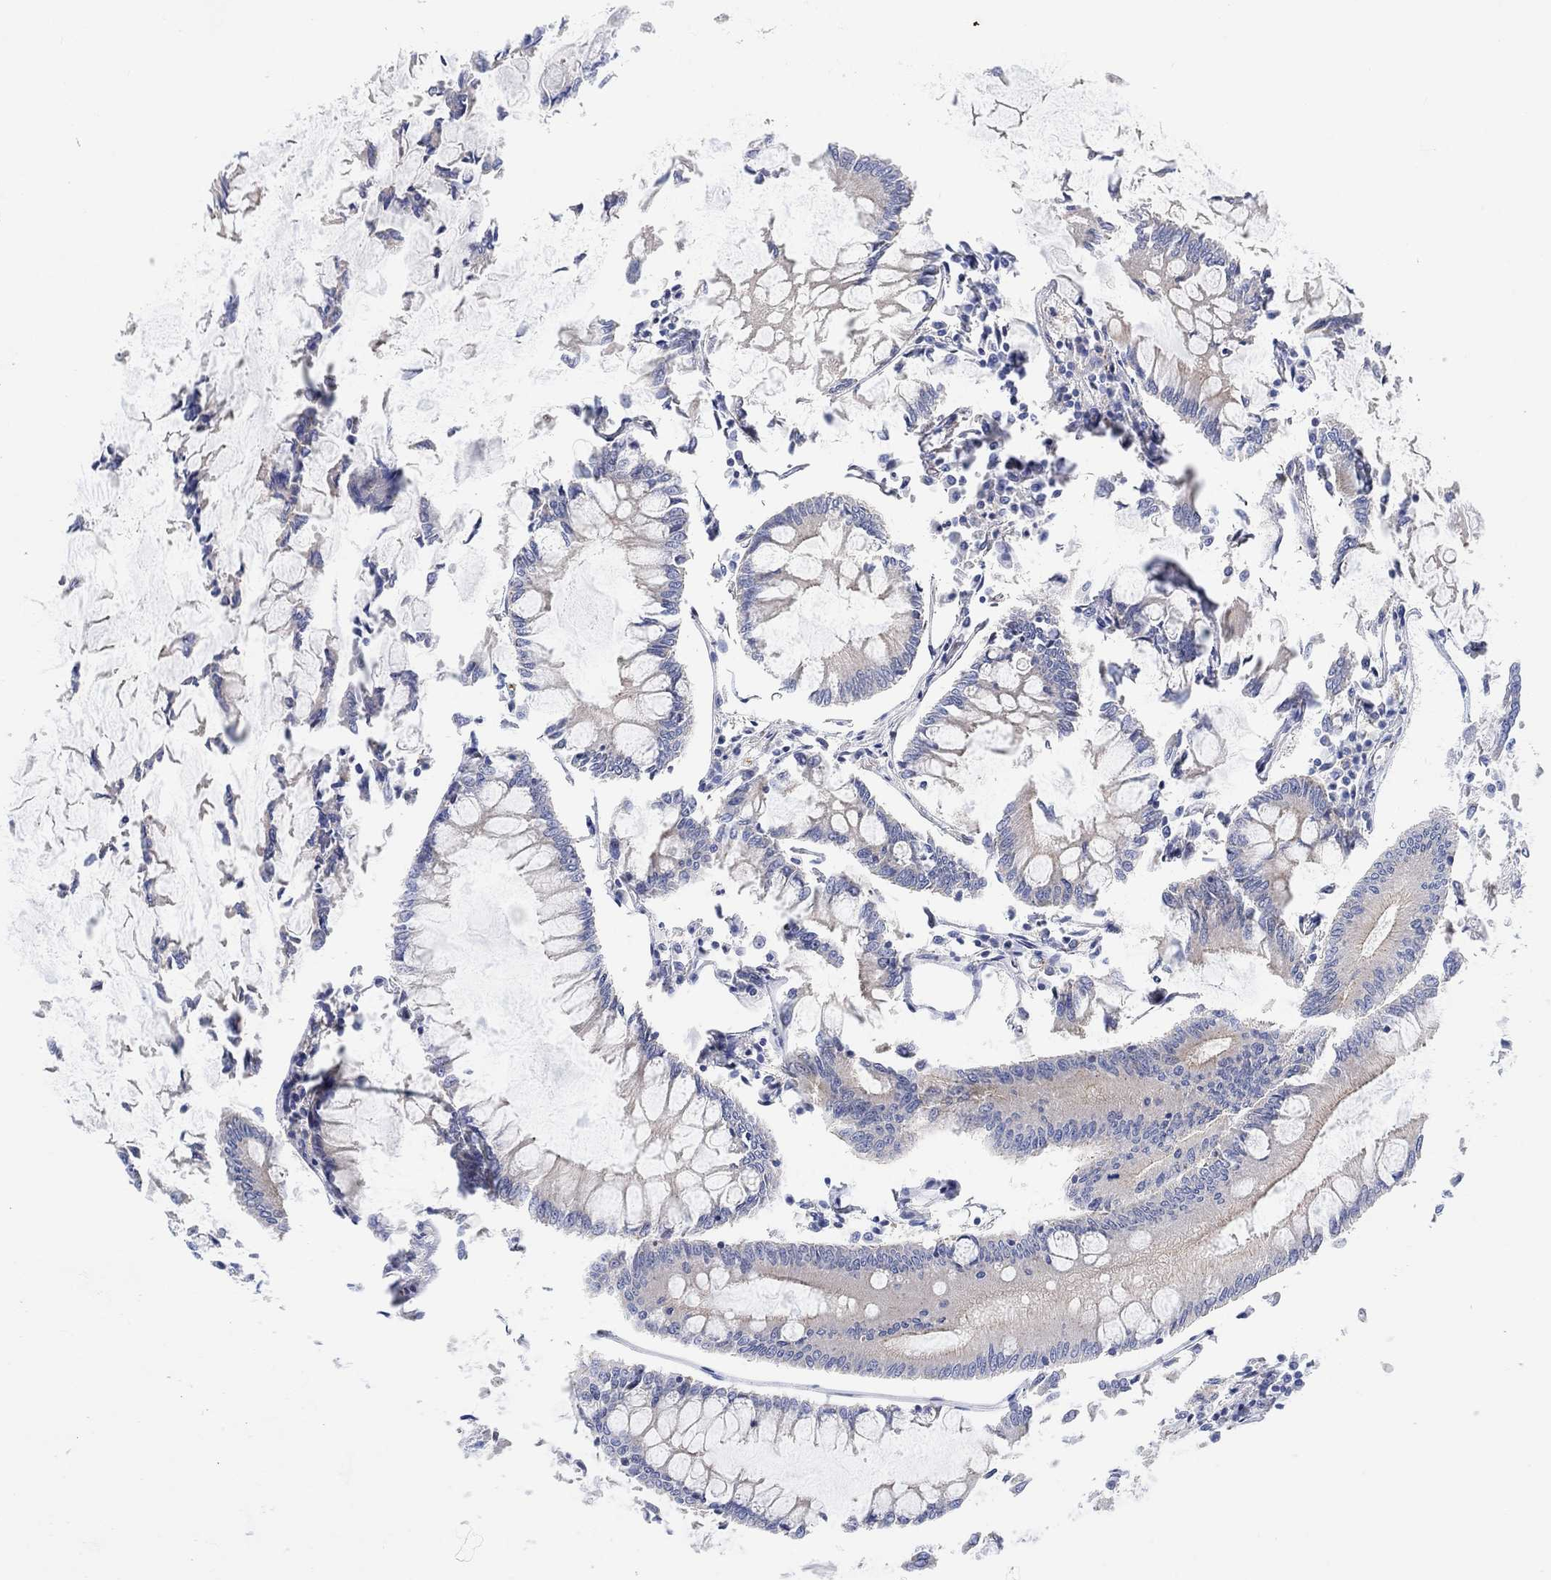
{"staining": {"intensity": "negative", "quantity": "none", "location": "none"}, "tissue": "colorectal cancer", "cell_type": "Tumor cells", "image_type": "cancer", "snomed": [{"axis": "morphology", "description": "Adenocarcinoma, NOS"}, {"axis": "topography", "description": "Colon"}], "caption": "Tumor cells show no significant protein staining in colorectal cancer.", "gene": "PMFBP1", "patient": {"sex": "female", "age": 65}}